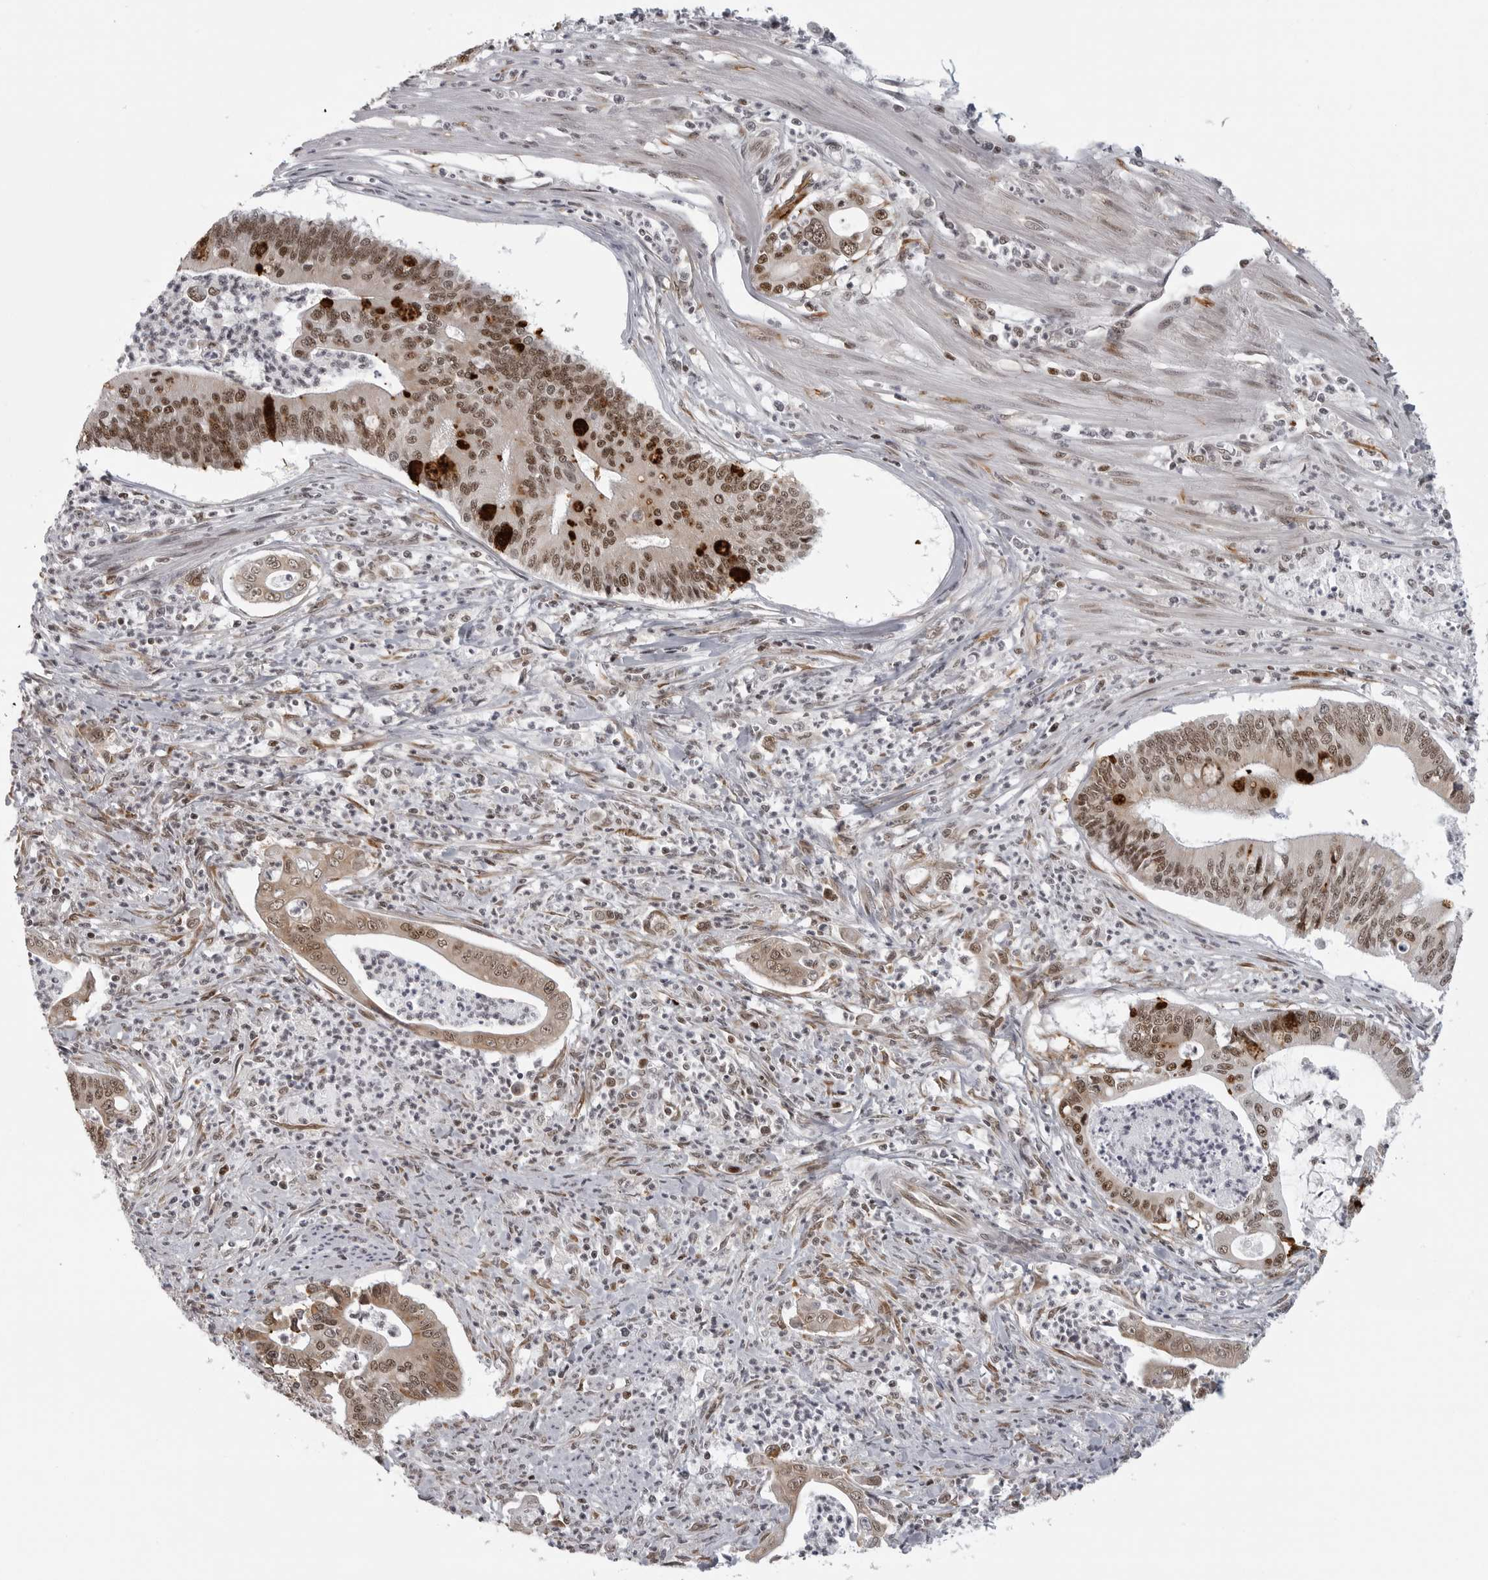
{"staining": {"intensity": "moderate", "quantity": ">75%", "location": "nuclear"}, "tissue": "pancreatic cancer", "cell_type": "Tumor cells", "image_type": "cancer", "snomed": [{"axis": "morphology", "description": "Adenocarcinoma, NOS"}, {"axis": "topography", "description": "Pancreas"}], "caption": "An image of human pancreatic cancer (adenocarcinoma) stained for a protein shows moderate nuclear brown staining in tumor cells. The staining was performed using DAB (3,3'-diaminobenzidine), with brown indicating positive protein expression. Nuclei are stained blue with hematoxylin.", "gene": "PRDM10", "patient": {"sex": "male", "age": 69}}